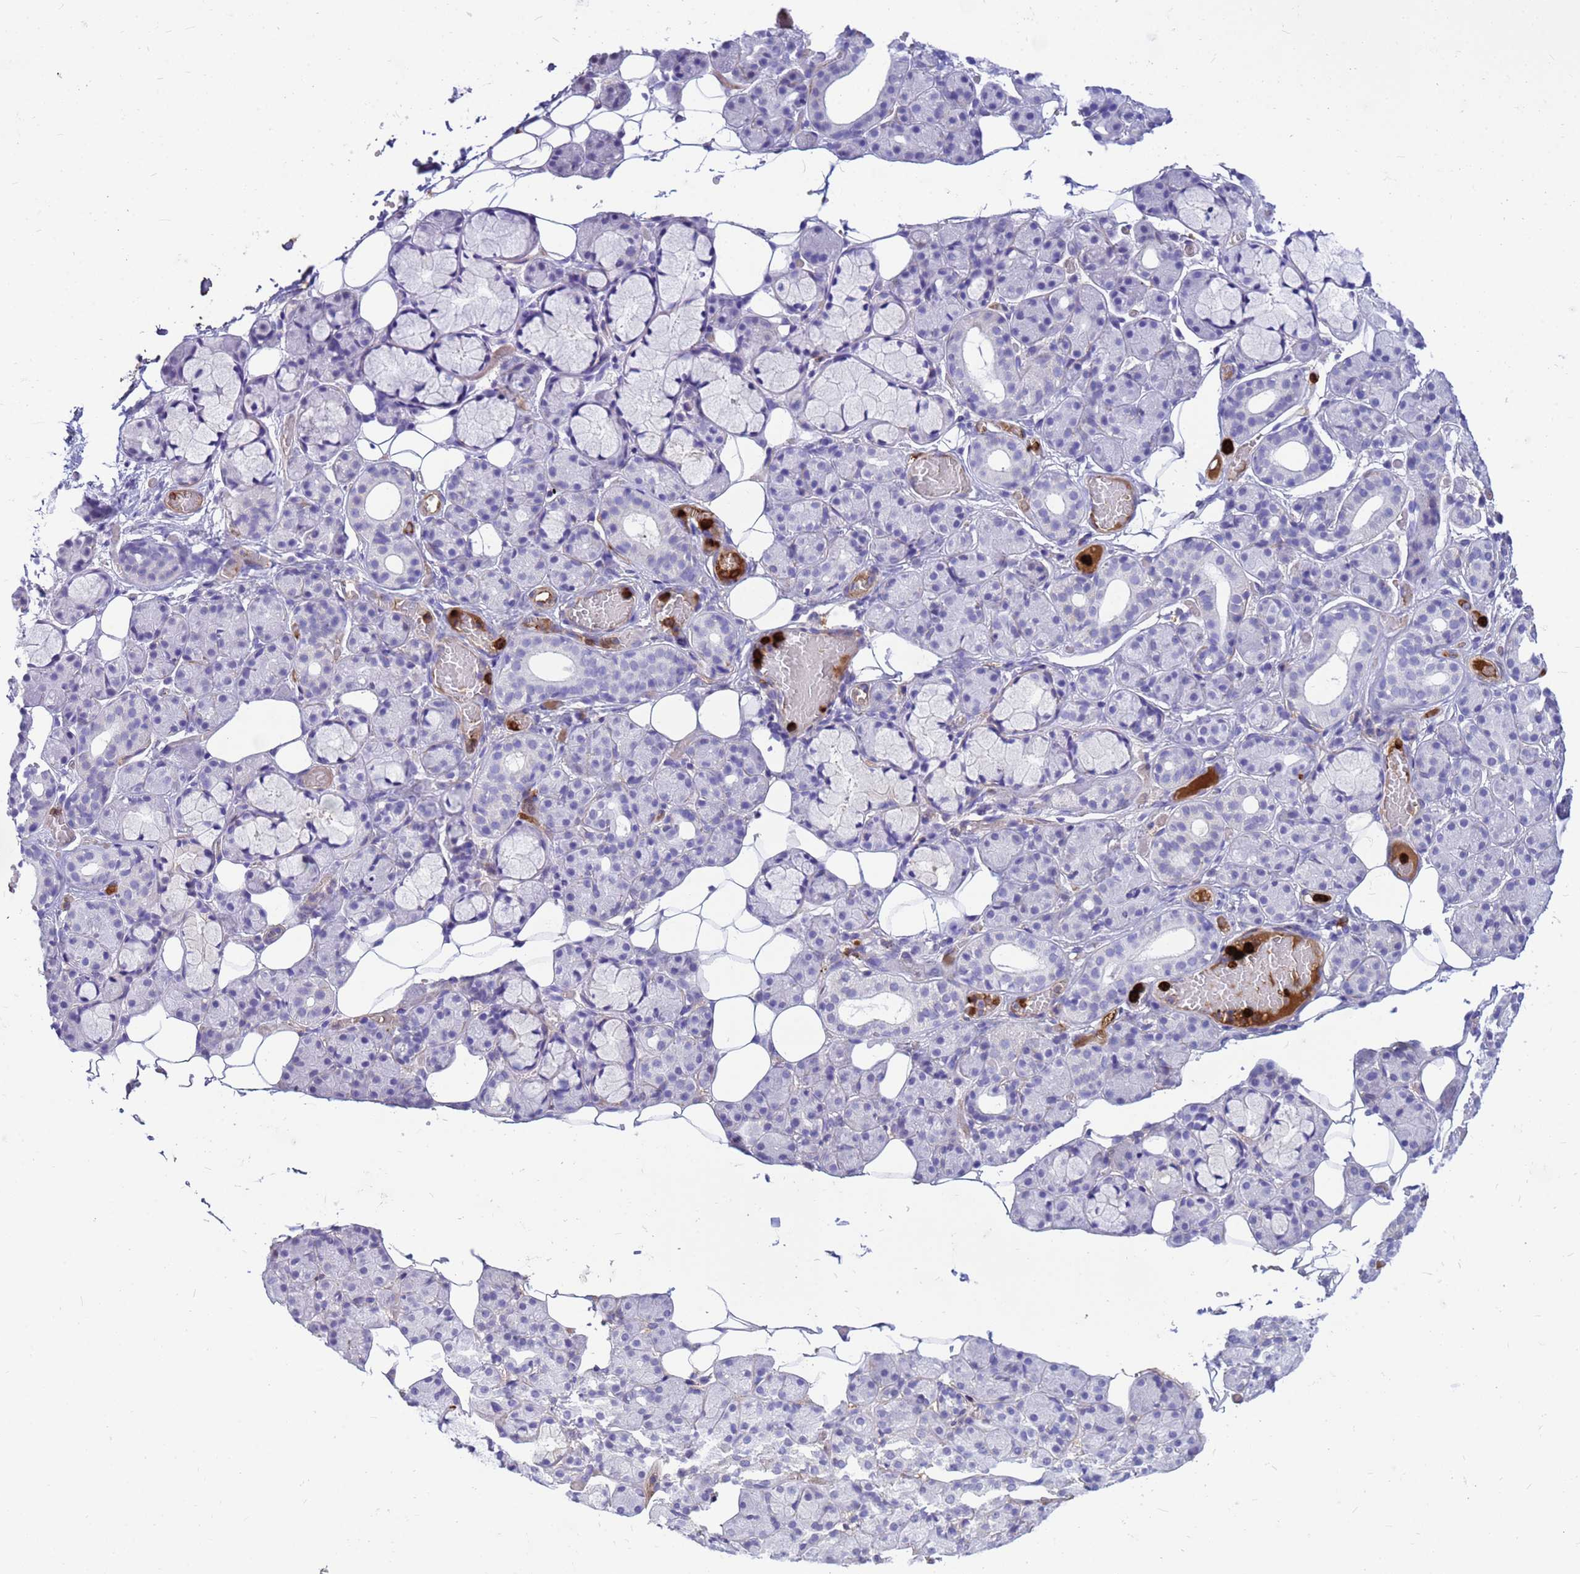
{"staining": {"intensity": "negative", "quantity": "none", "location": "none"}, "tissue": "salivary gland", "cell_type": "Glandular cells", "image_type": "normal", "snomed": [{"axis": "morphology", "description": "Normal tissue, NOS"}, {"axis": "topography", "description": "Salivary gland"}], "caption": "DAB (3,3'-diaminobenzidine) immunohistochemical staining of normal human salivary gland exhibits no significant staining in glandular cells.", "gene": "ORM1", "patient": {"sex": "male", "age": 63}}